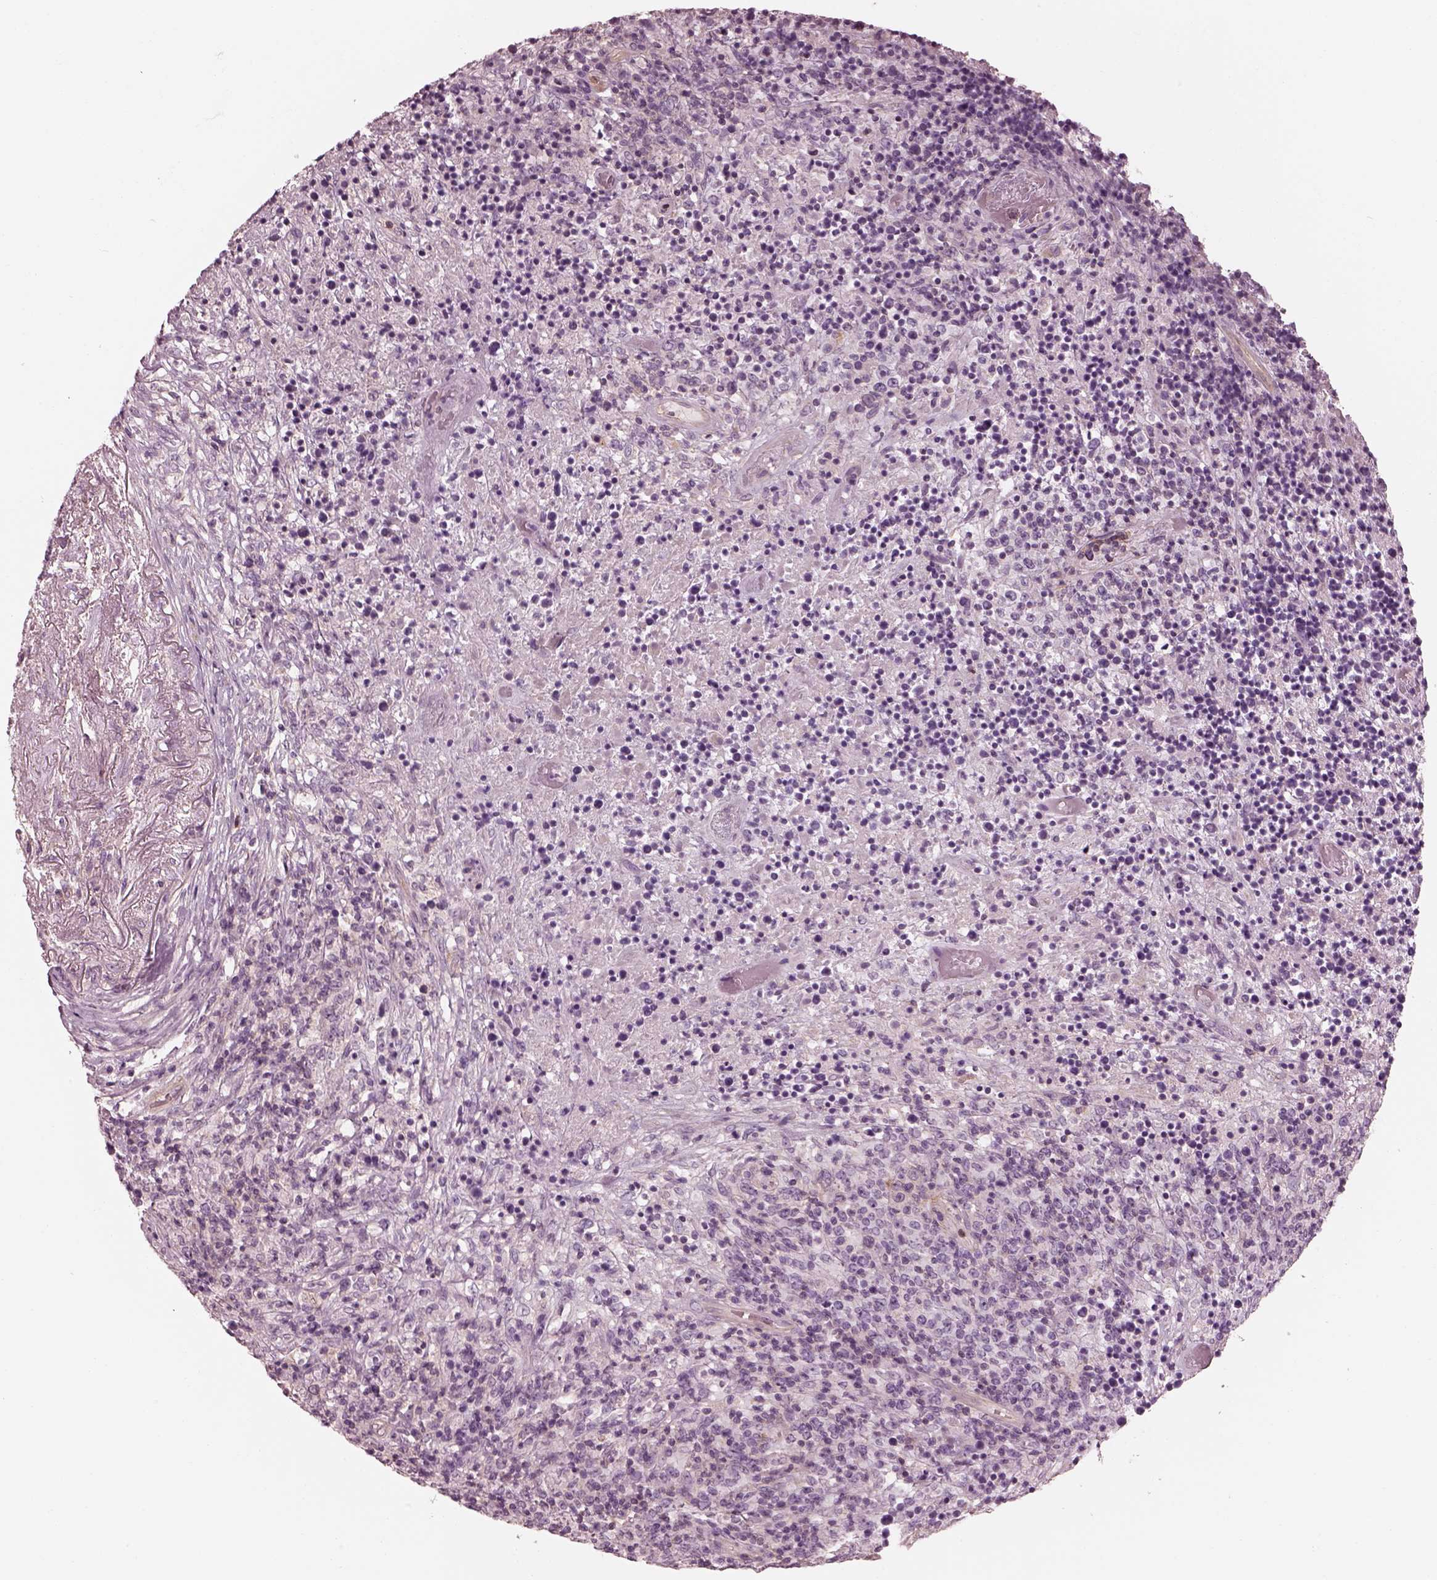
{"staining": {"intensity": "negative", "quantity": "none", "location": "none"}, "tissue": "lymphoma", "cell_type": "Tumor cells", "image_type": "cancer", "snomed": [{"axis": "morphology", "description": "Malignant lymphoma, non-Hodgkin's type, High grade"}, {"axis": "topography", "description": "Lung"}], "caption": "IHC micrograph of human malignant lymphoma, non-Hodgkin's type (high-grade) stained for a protein (brown), which exhibits no staining in tumor cells.", "gene": "ELAPOR1", "patient": {"sex": "male", "age": 79}}